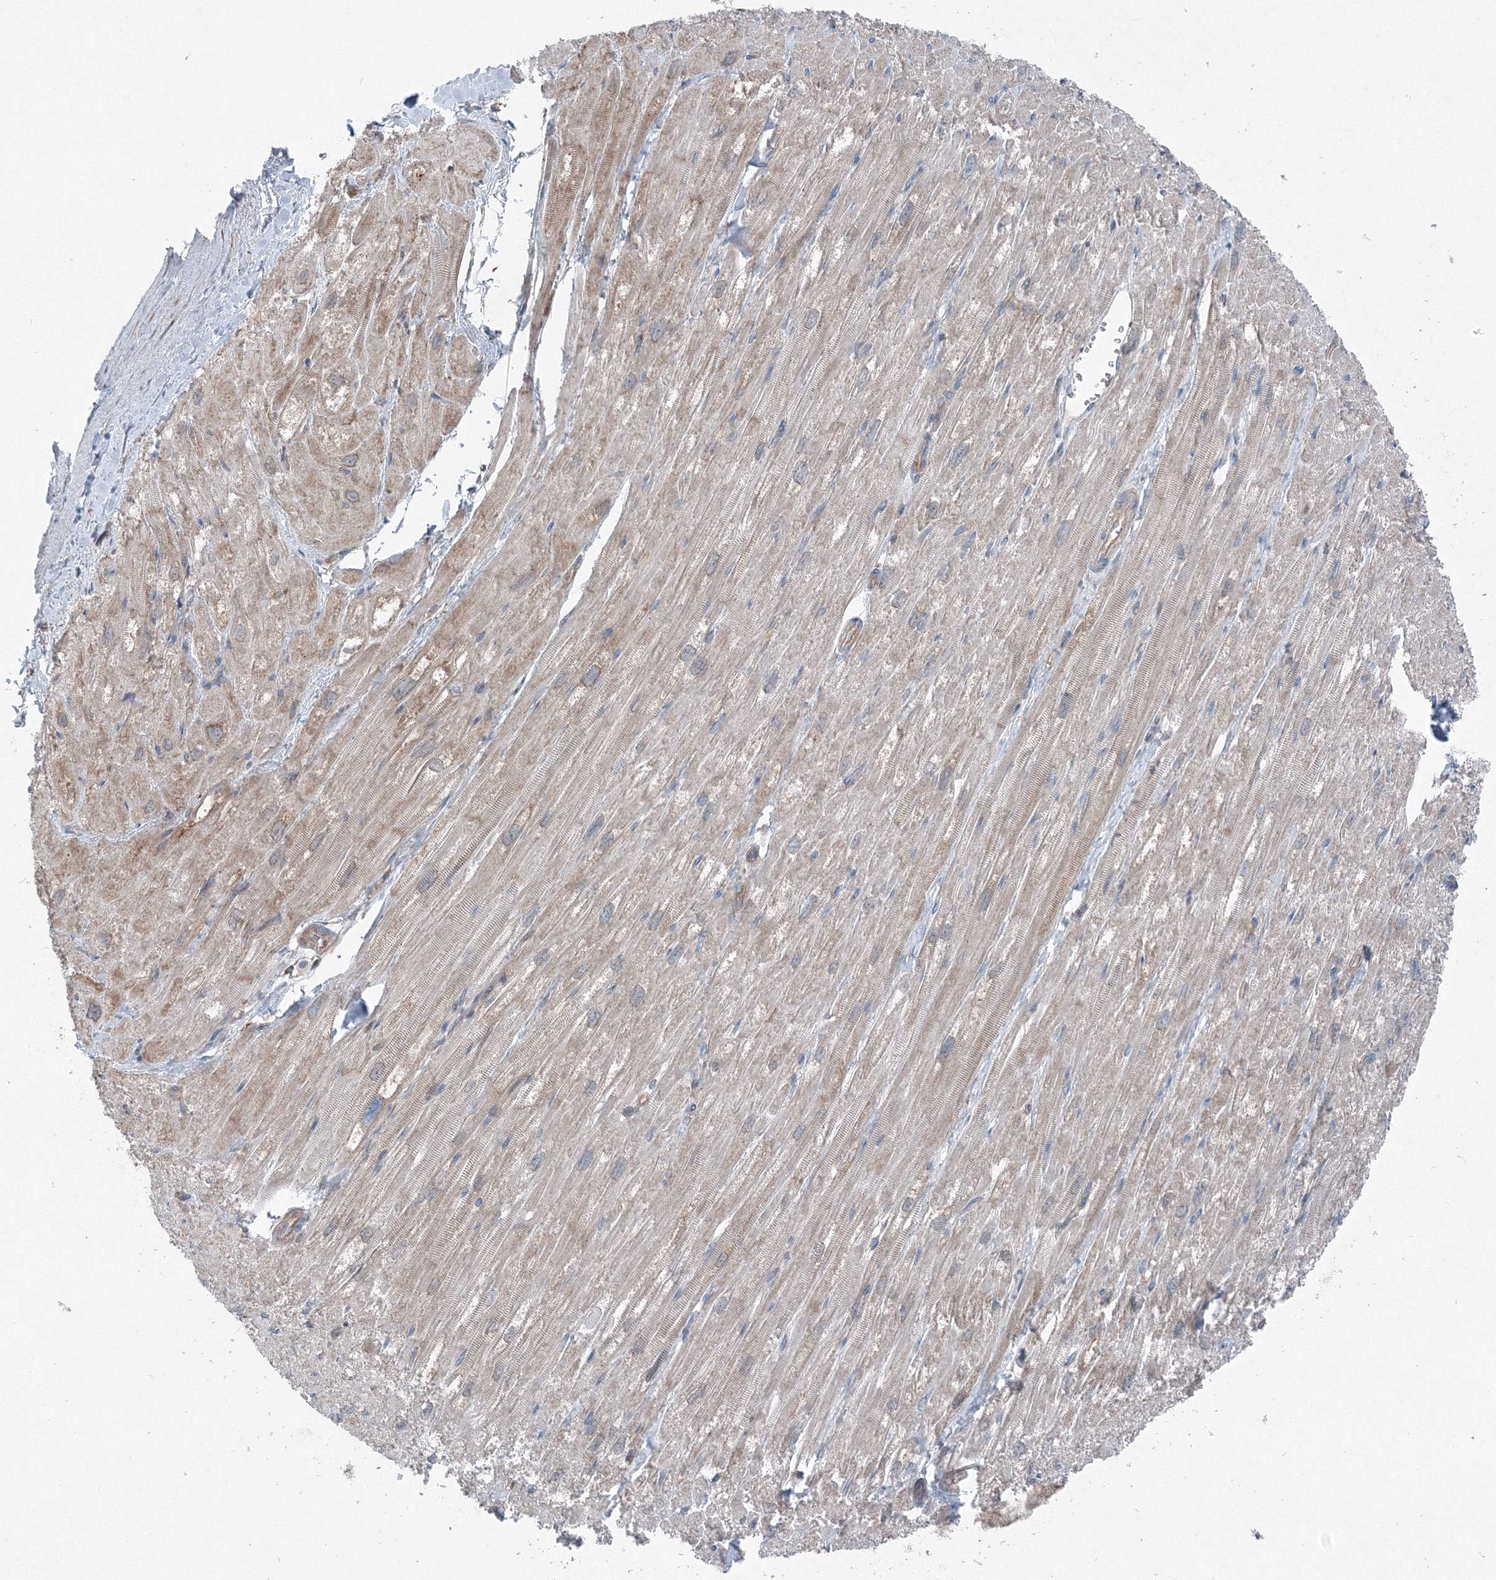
{"staining": {"intensity": "weak", "quantity": "25%-75%", "location": "cytoplasmic/membranous"}, "tissue": "heart muscle", "cell_type": "Cardiomyocytes", "image_type": "normal", "snomed": [{"axis": "morphology", "description": "Normal tissue, NOS"}, {"axis": "topography", "description": "Heart"}], "caption": "Brown immunohistochemical staining in normal heart muscle displays weak cytoplasmic/membranous staining in approximately 25%-75% of cardiomyocytes. (DAB IHC, brown staining for protein, blue staining for nuclei).", "gene": "TPRKB", "patient": {"sex": "male", "age": 50}}